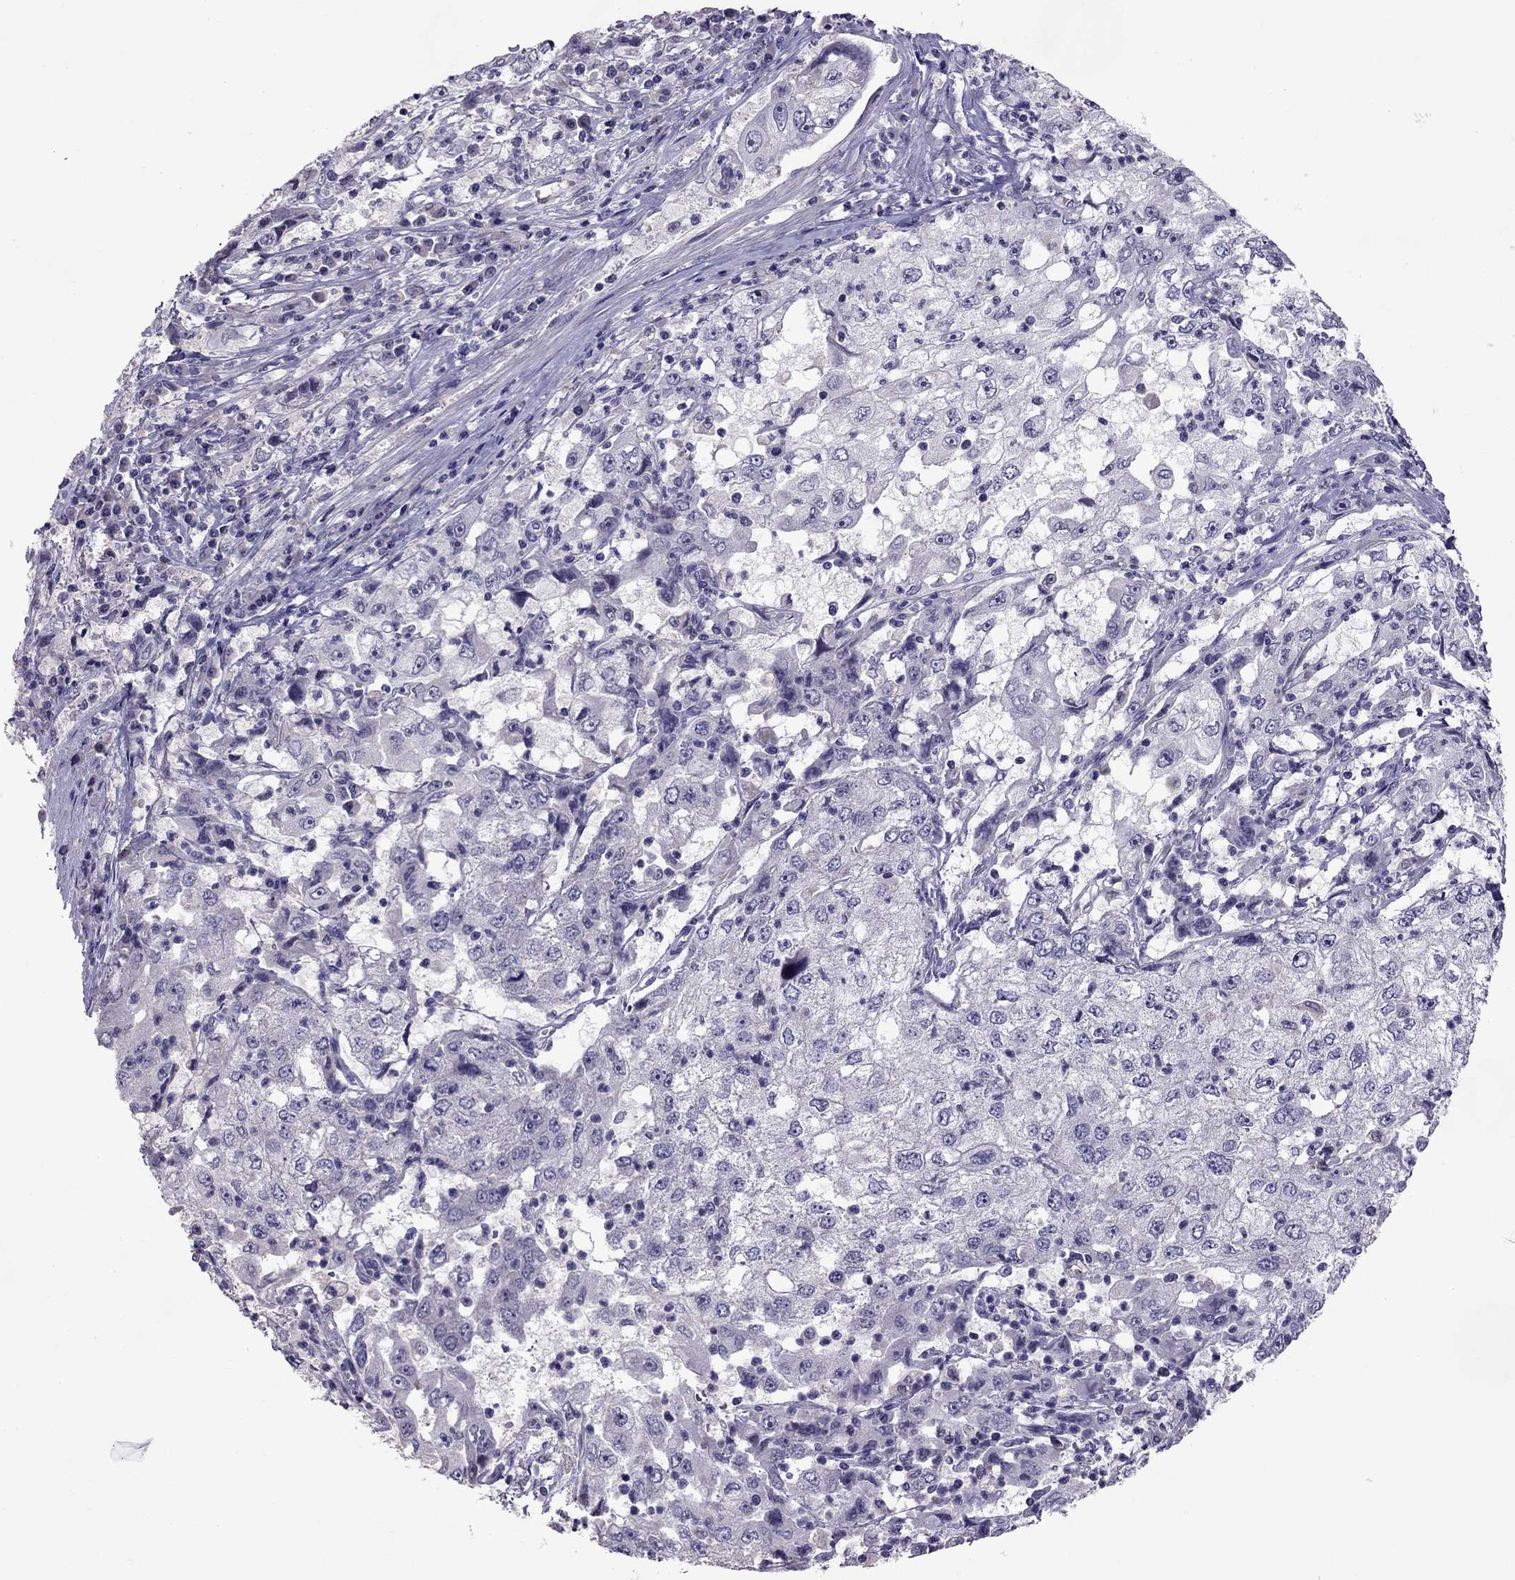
{"staining": {"intensity": "negative", "quantity": "none", "location": "none"}, "tissue": "cervical cancer", "cell_type": "Tumor cells", "image_type": "cancer", "snomed": [{"axis": "morphology", "description": "Squamous cell carcinoma, NOS"}, {"axis": "topography", "description": "Cervix"}], "caption": "Immunohistochemical staining of human cervical cancer (squamous cell carcinoma) shows no significant staining in tumor cells.", "gene": "LRRC46", "patient": {"sex": "female", "age": 36}}